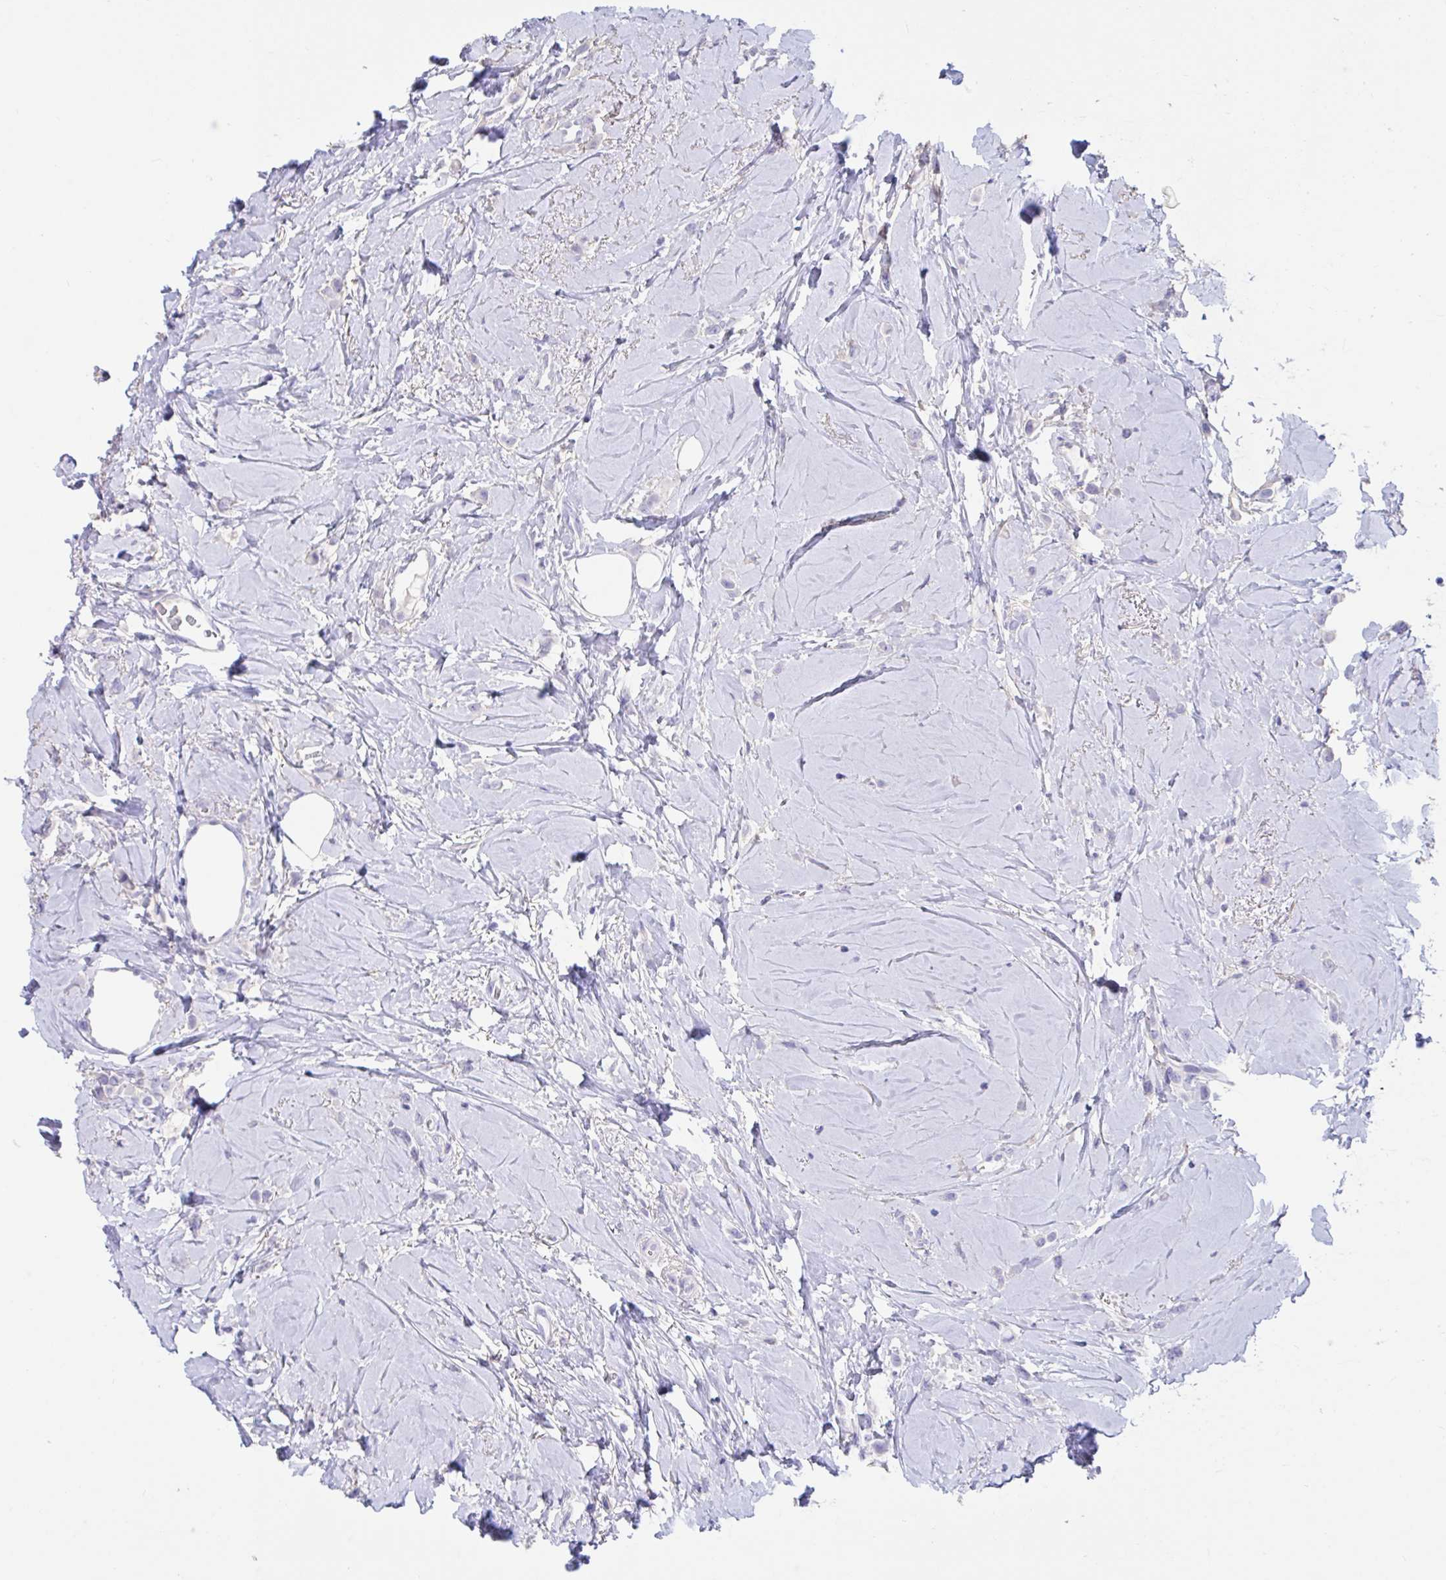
{"staining": {"intensity": "negative", "quantity": "none", "location": "none"}, "tissue": "breast cancer", "cell_type": "Tumor cells", "image_type": "cancer", "snomed": [{"axis": "morphology", "description": "Lobular carcinoma"}, {"axis": "topography", "description": "Breast"}], "caption": "The immunohistochemistry micrograph has no significant staining in tumor cells of breast cancer (lobular carcinoma) tissue.", "gene": "TNNC1", "patient": {"sex": "female", "age": 66}}